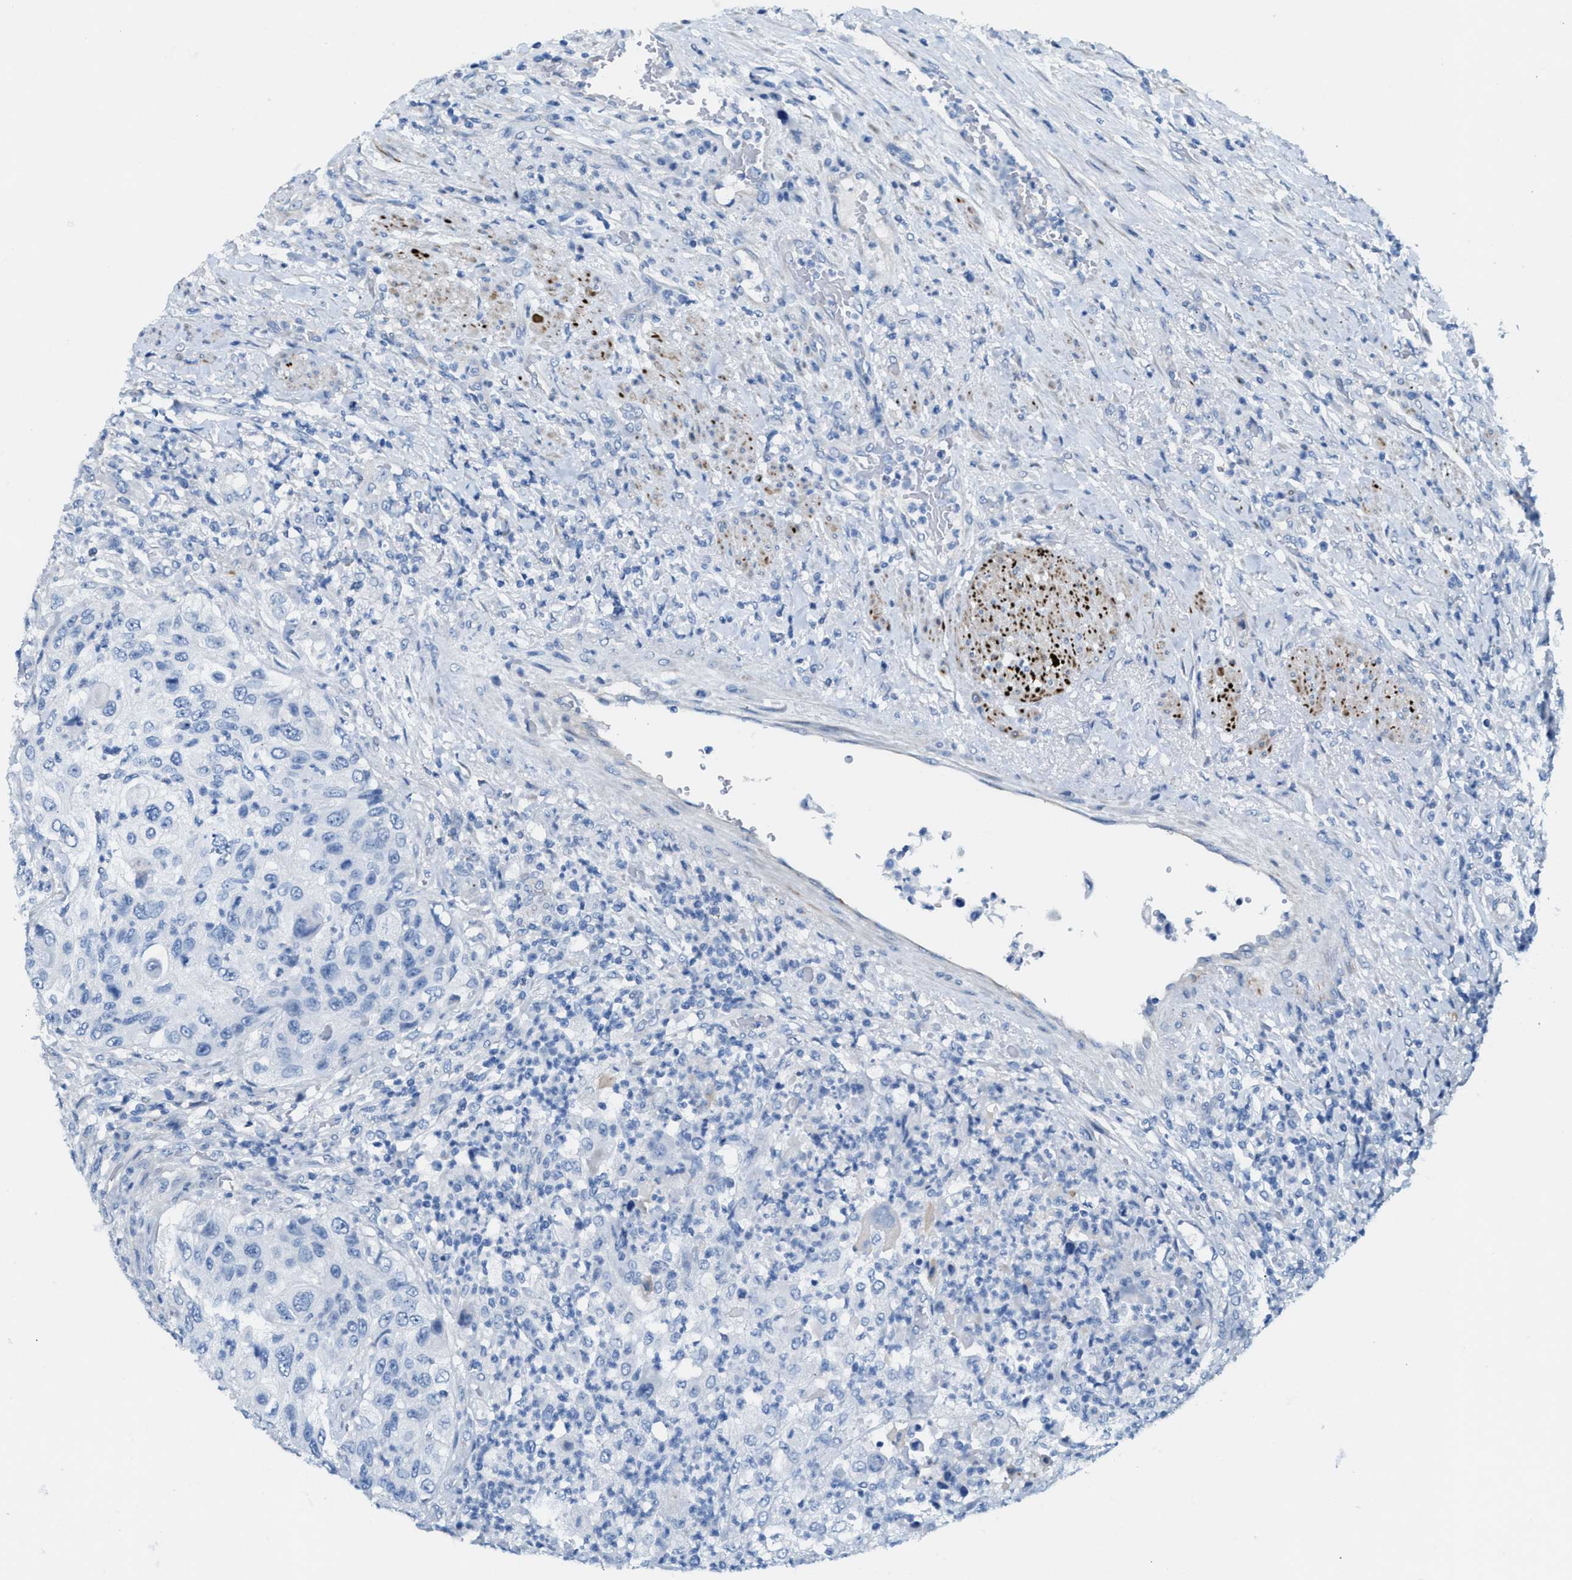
{"staining": {"intensity": "negative", "quantity": "none", "location": "none"}, "tissue": "urothelial cancer", "cell_type": "Tumor cells", "image_type": "cancer", "snomed": [{"axis": "morphology", "description": "Urothelial carcinoma, High grade"}, {"axis": "topography", "description": "Urinary bladder"}], "caption": "Tumor cells are negative for protein expression in human urothelial cancer. Nuclei are stained in blue.", "gene": "MPP3", "patient": {"sex": "female", "age": 60}}